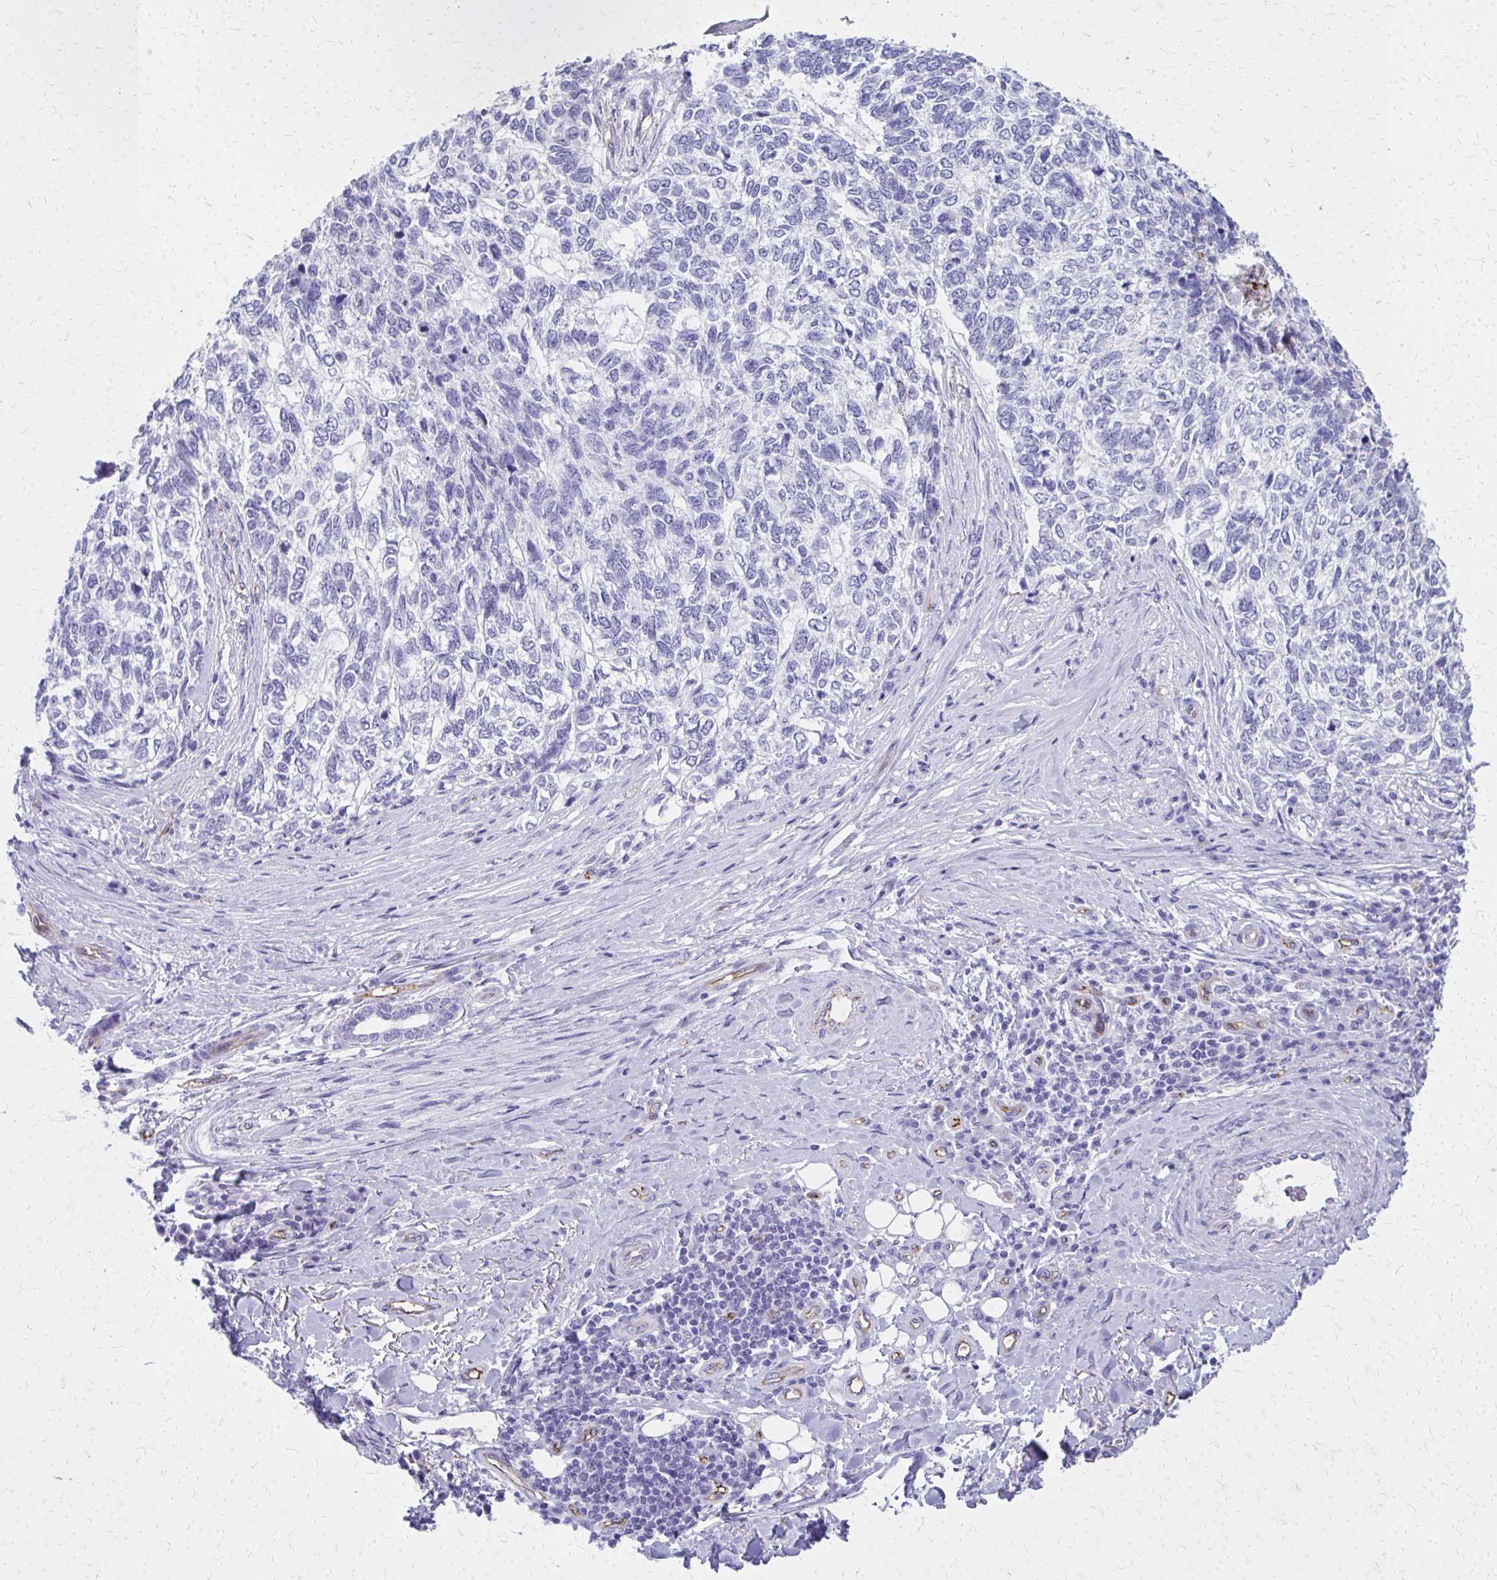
{"staining": {"intensity": "negative", "quantity": "none", "location": "none"}, "tissue": "skin cancer", "cell_type": "Tumor cells", "image_type": "cancer", "snomed": [{"axis": "morphology", "description": "Basal cell carcinoma"}, {"axis": "topography", "description": "Skin"}], "caption": "Immunohistochemical staining of human skin cancer (basal cell carcinoma) displays no significant positivity in tumor cells.", "gene": "TPSG1", "patient": {"sex": "female", "age": 65}}